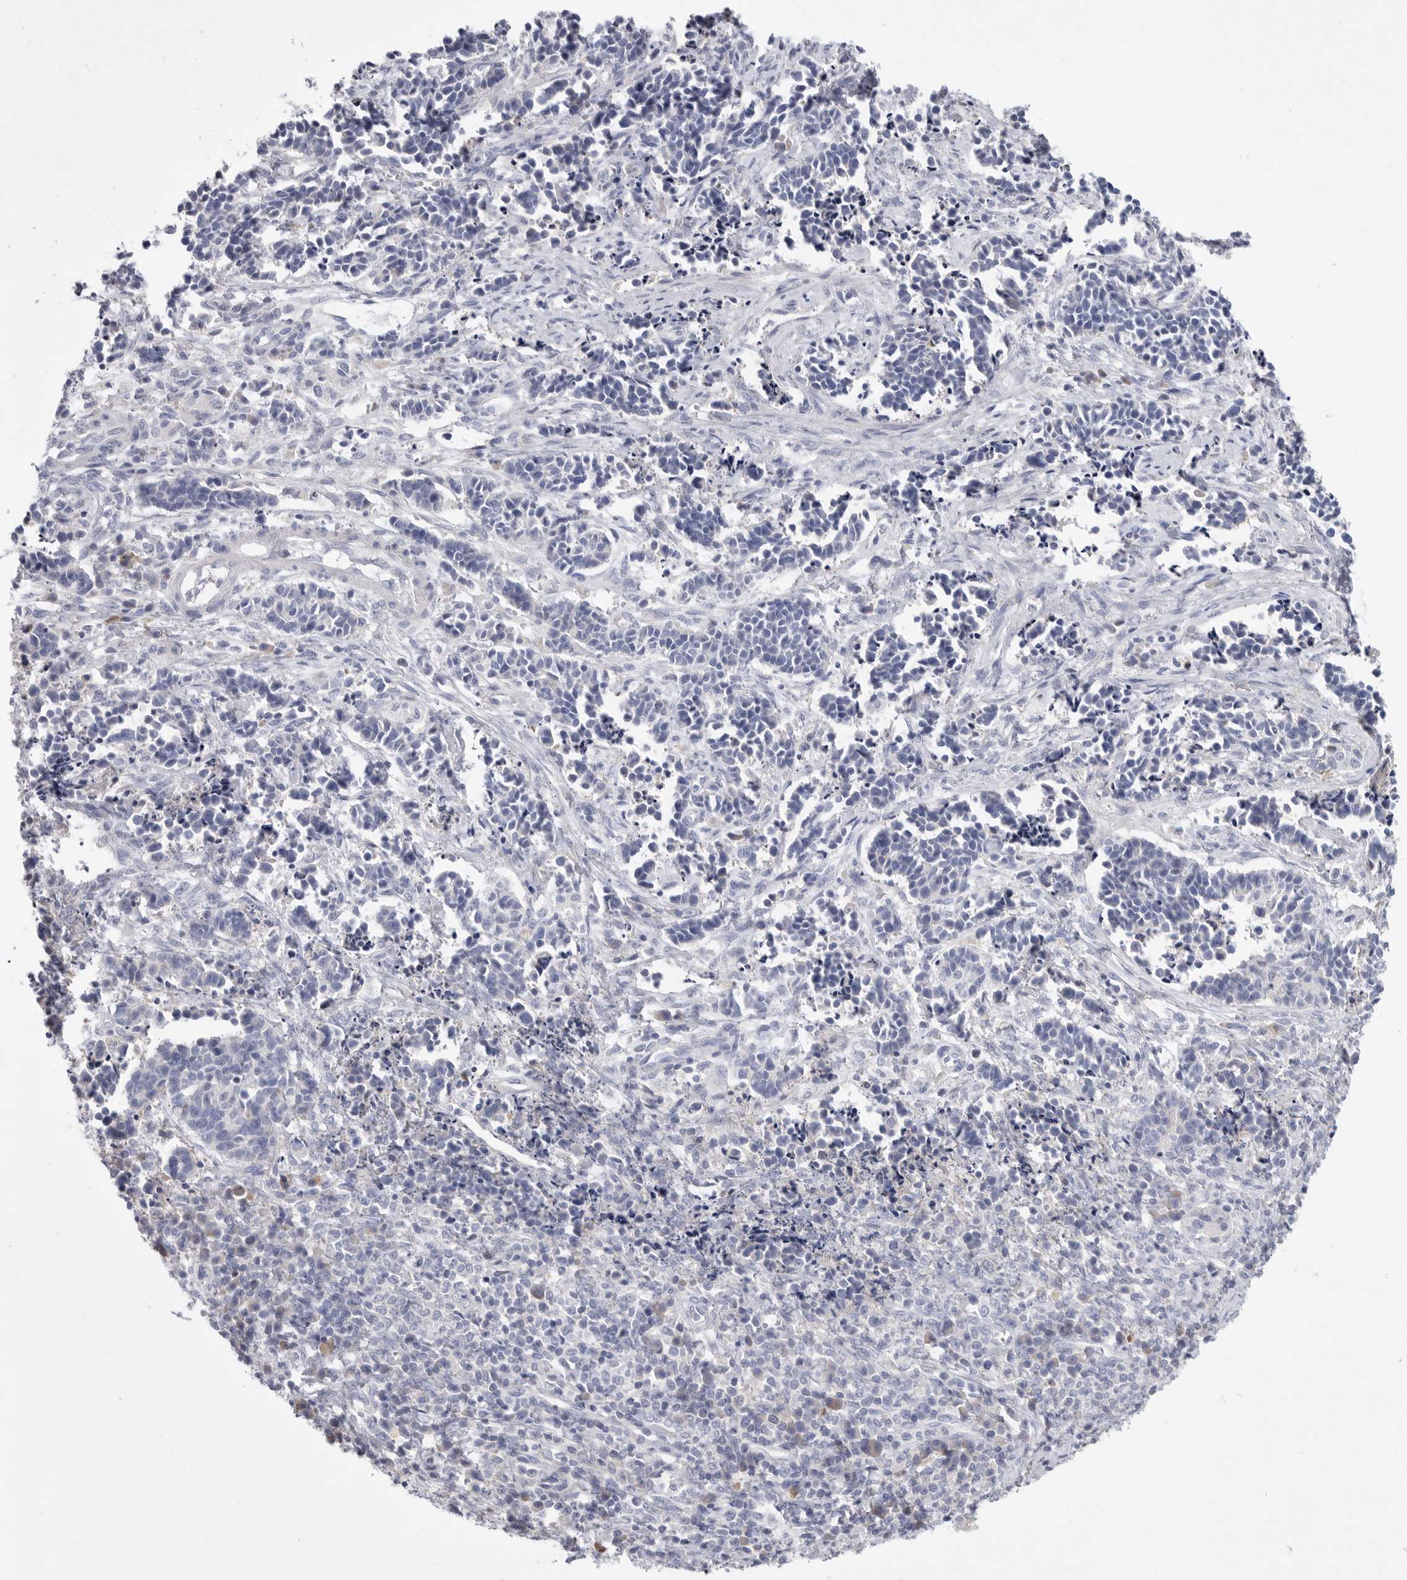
{"staining": {"intensity": "negative", "quantity": "none", "location": "none"}, "tissue": "cervical cancer", "cell_type": "Tumor cells", "image_type": "cancer", "snomed": [{"axis": "morphology", "description": "Normal tissue, NOS"}, {"axis": "morphology", "description": "Squamous cell carcinoma, NOS"}, {"axis": "topography", "description": "Cervix"}], "caption": "Tumor cells are negative for protein expression in human cervical cancer.", "gene": "CAMK2B", "patient": {"sex": "female", "age": 35}}